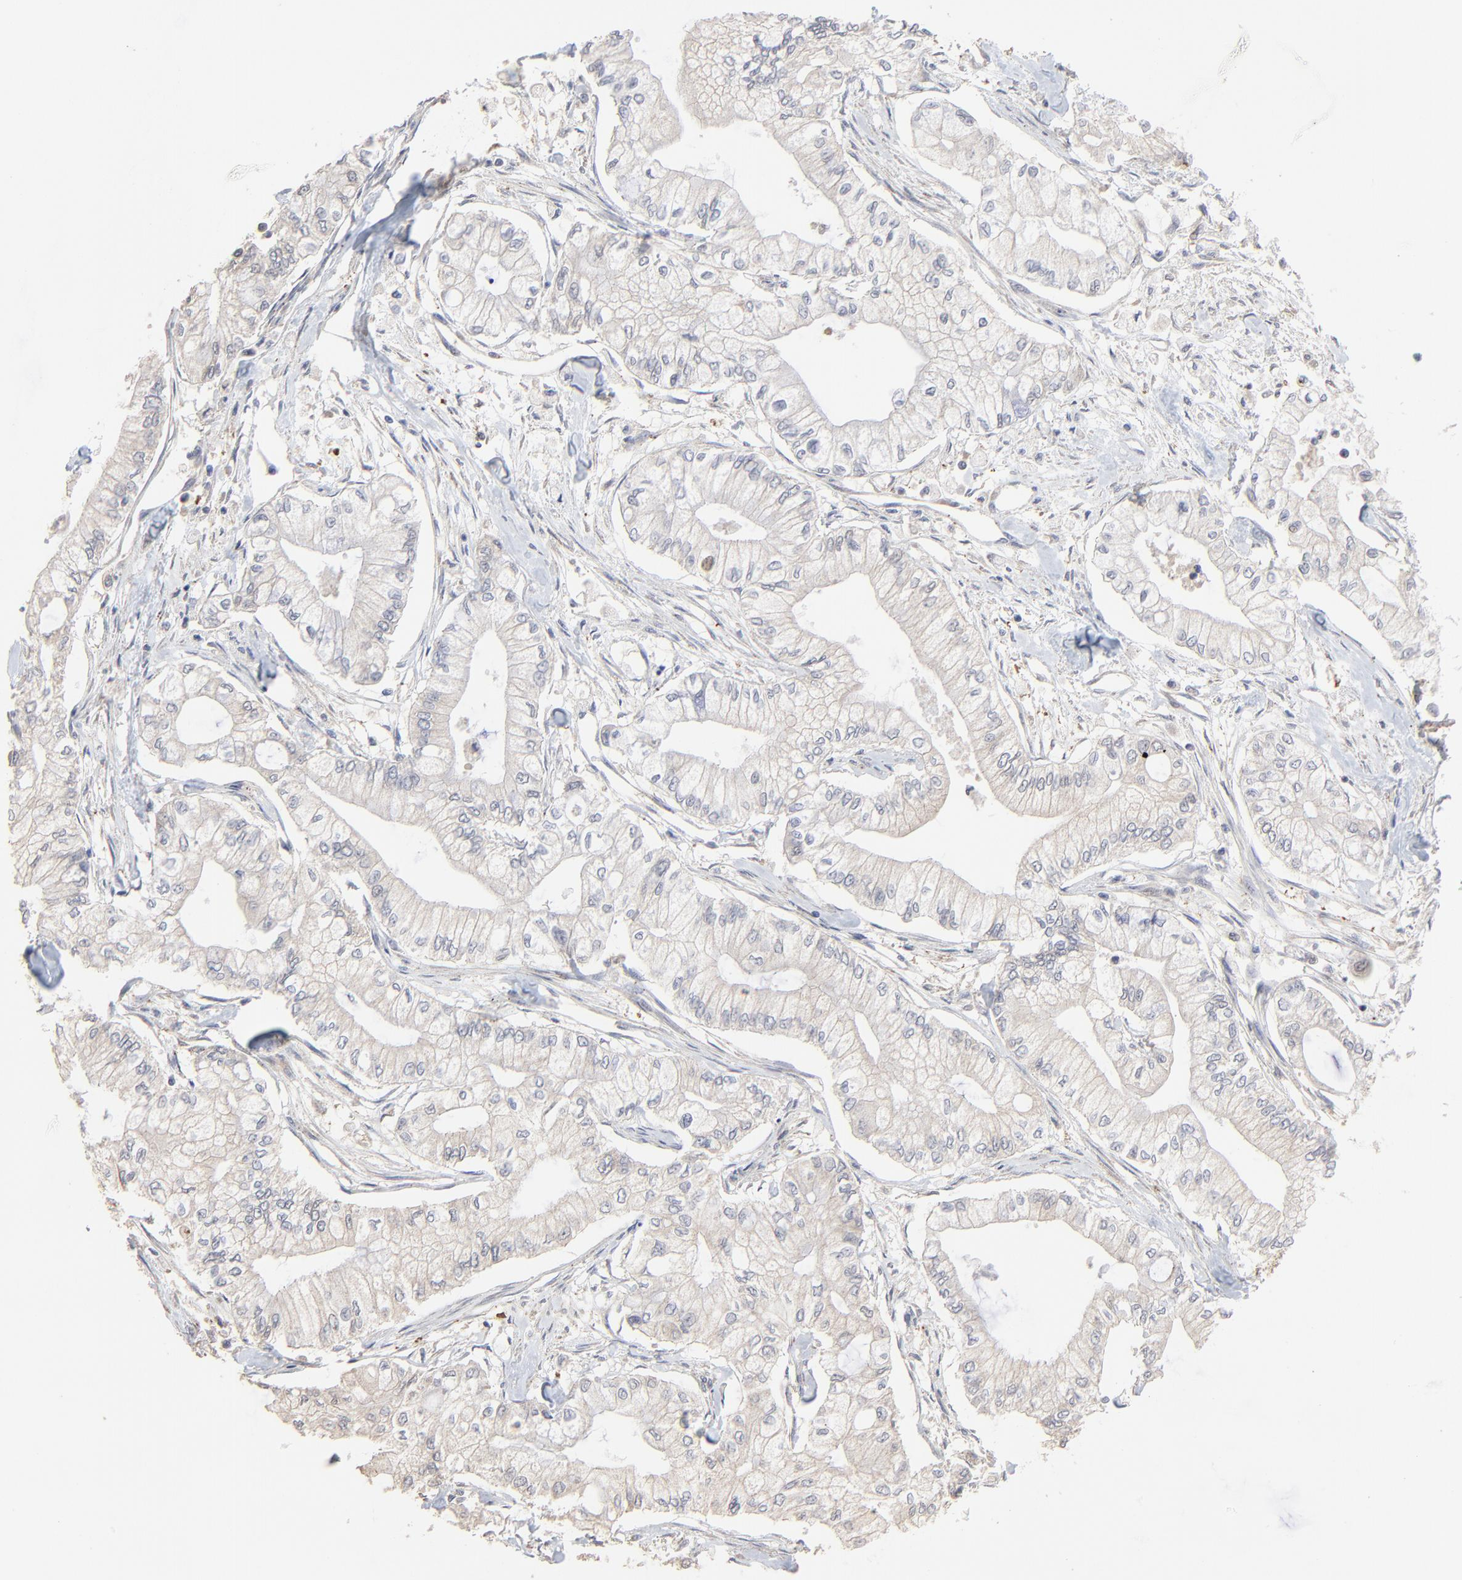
{"staining": {"intensity": "weak", "quantity": ">75%", "location": "cytoplasmic/membranous"}, "tissue": "pancreatic cancer", "cell_type": "Tumor cells", "image_type": "cancer", "snomed": [{"axis": "morphology", "description": "Adenocarcinoma, NOS"}, {"axis": "topography", "description": "Pancreas"}], "caption": "The photomicrograph displays immunohistochemical staining of adenocarcinoma (pancreatic). There is weak cytoplasmic/membranous staining is seen in about >75% of tumor cells. (IHC, brightfield microscopy, high magnification).", "gene": "FANCB", "patient": {"sex": "male", "age": 79}}